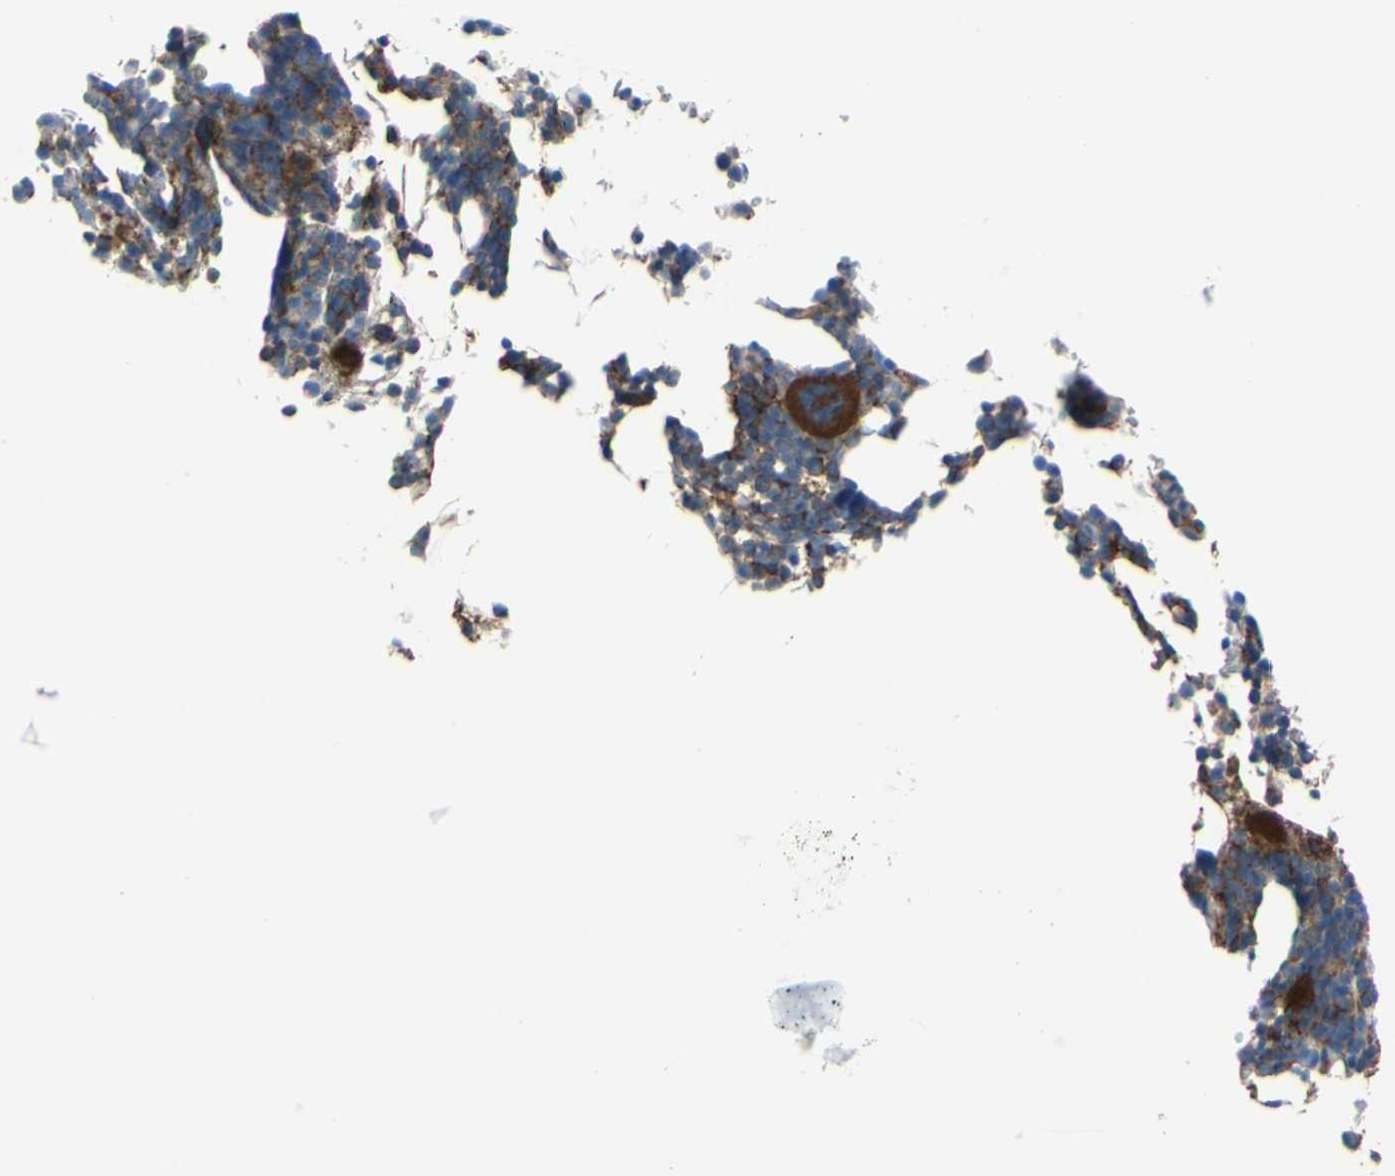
{"staining": {"intensity": "strong", "quantity": "25%-75%", "location": "cytoplasmic/membranous"}, "tissue": "bone marrow", "cell_type": "Hematopoietic cells", "image_type": "normal", "snomed": [{"axis": "morphology", "description": "Normal tissue, NOS"}, {"axis": "topography", "description": "Bone marrow"}], "caption": "Immunohistochemical staining of normal human bone marrow reveals strong cytoplasmic/membranous protein staining in approximately 25%-75% of hematopoietic cells. (Stains: DAB (3,3'-diaminobenzidine) in brown, nuclei in blue, Microscopy: brightfield microscopy at high magnification).", "gene": "FCGR2A", "patient": {"sex": "female", "age": 68}}